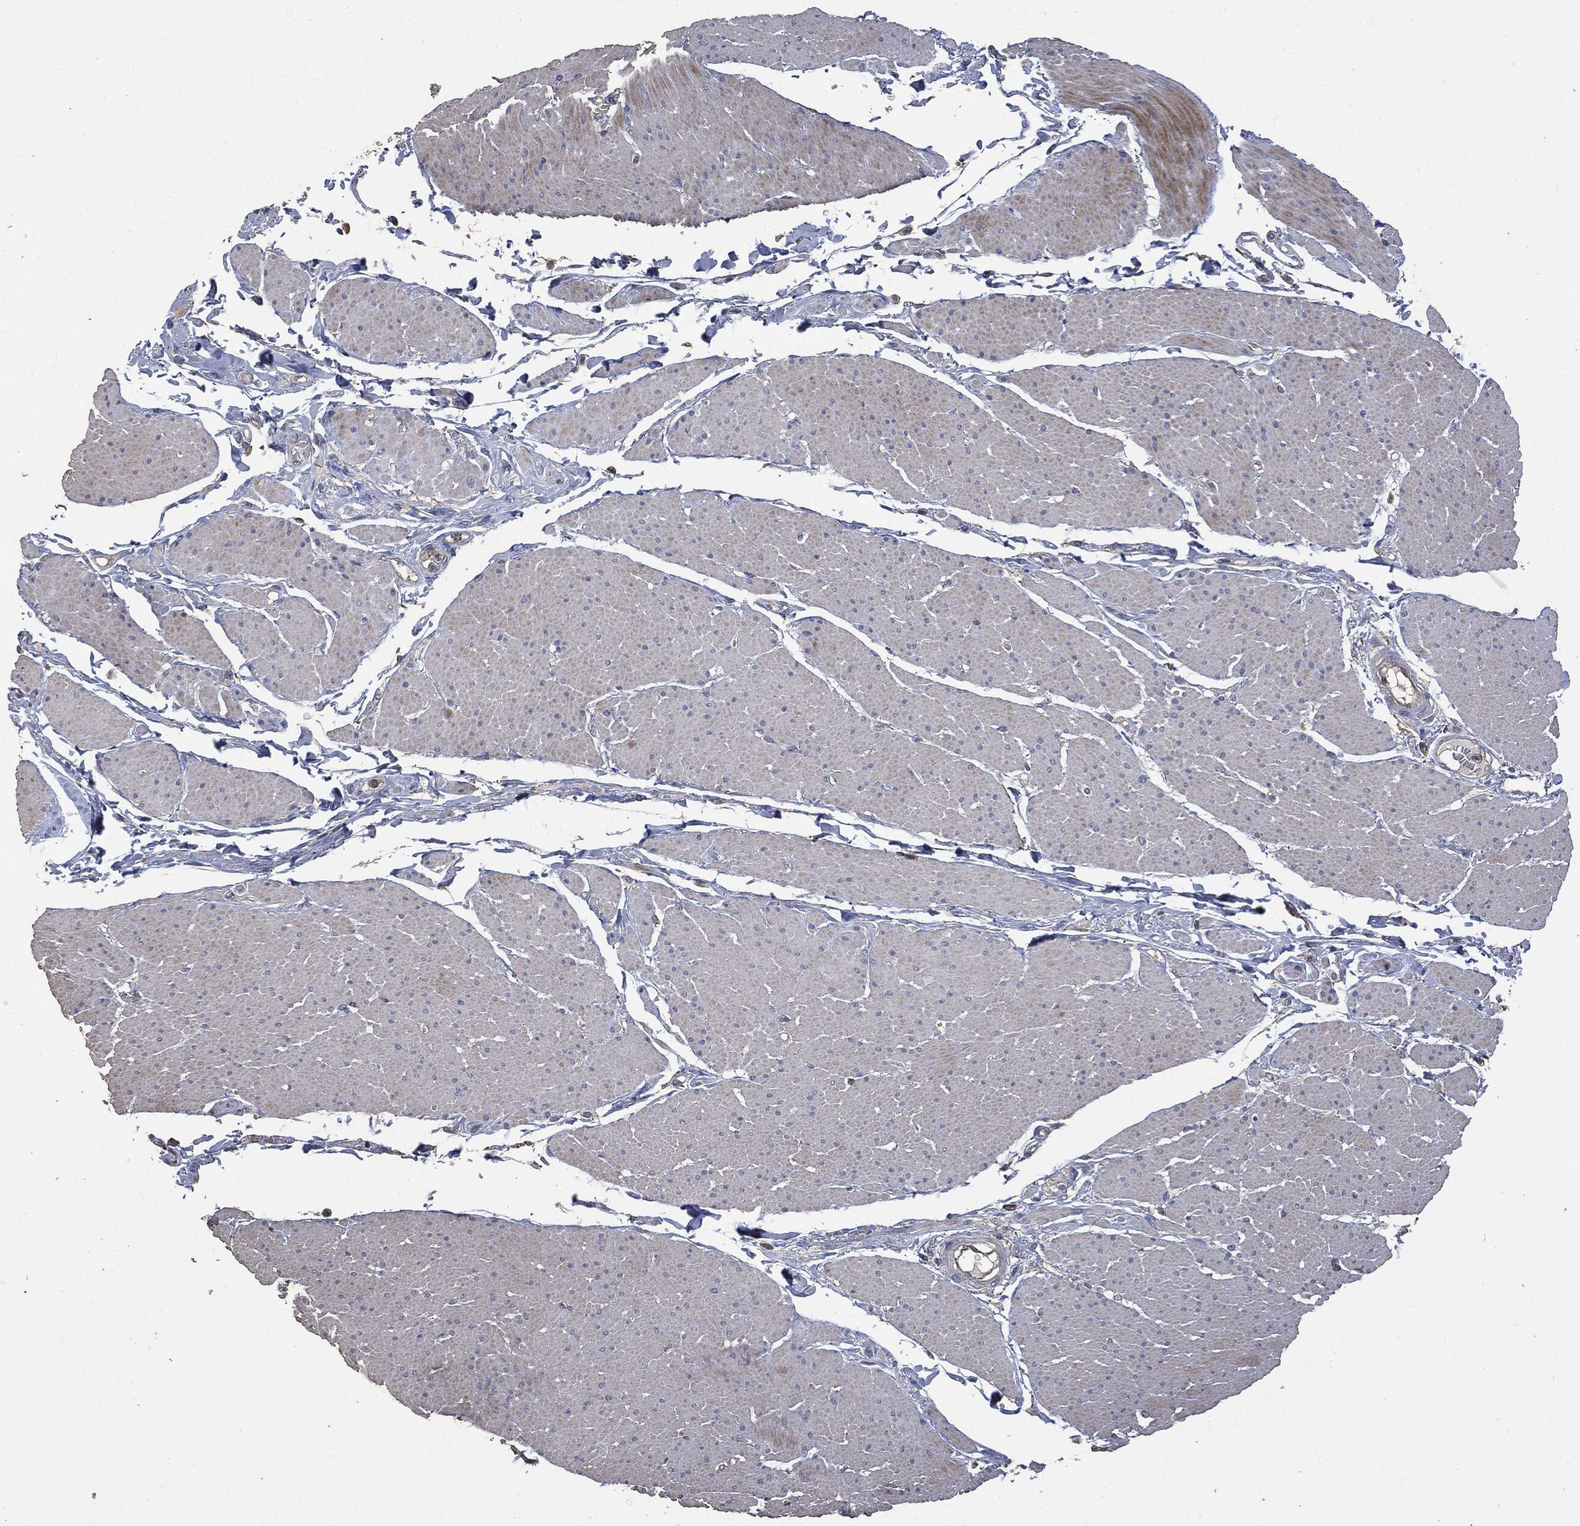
{"staining": {"intensity": "moderate", "quantity": "<25%", "location": "cytoplasmic/membranous"}, "tissue": "smooth muscle", "cell_type": "Smooth muscle cells", "image_type": "normal", "snomed": [{"axis": "morphology", "description": "Normal tissue, NOS"}, {"axis": "topography", "description": "Smooth muscle"}, {"axis": "topography", "description": "Anal"}], "caption": "Immunohistochemical staining of benign smooth muscle demonstrates <25% levels of moderate cytoplasmic/membranous protein staining in about <25% of smooth muscle cells.", "gene": "MSLN", "patient": {"sex": "male", "age": 83}}